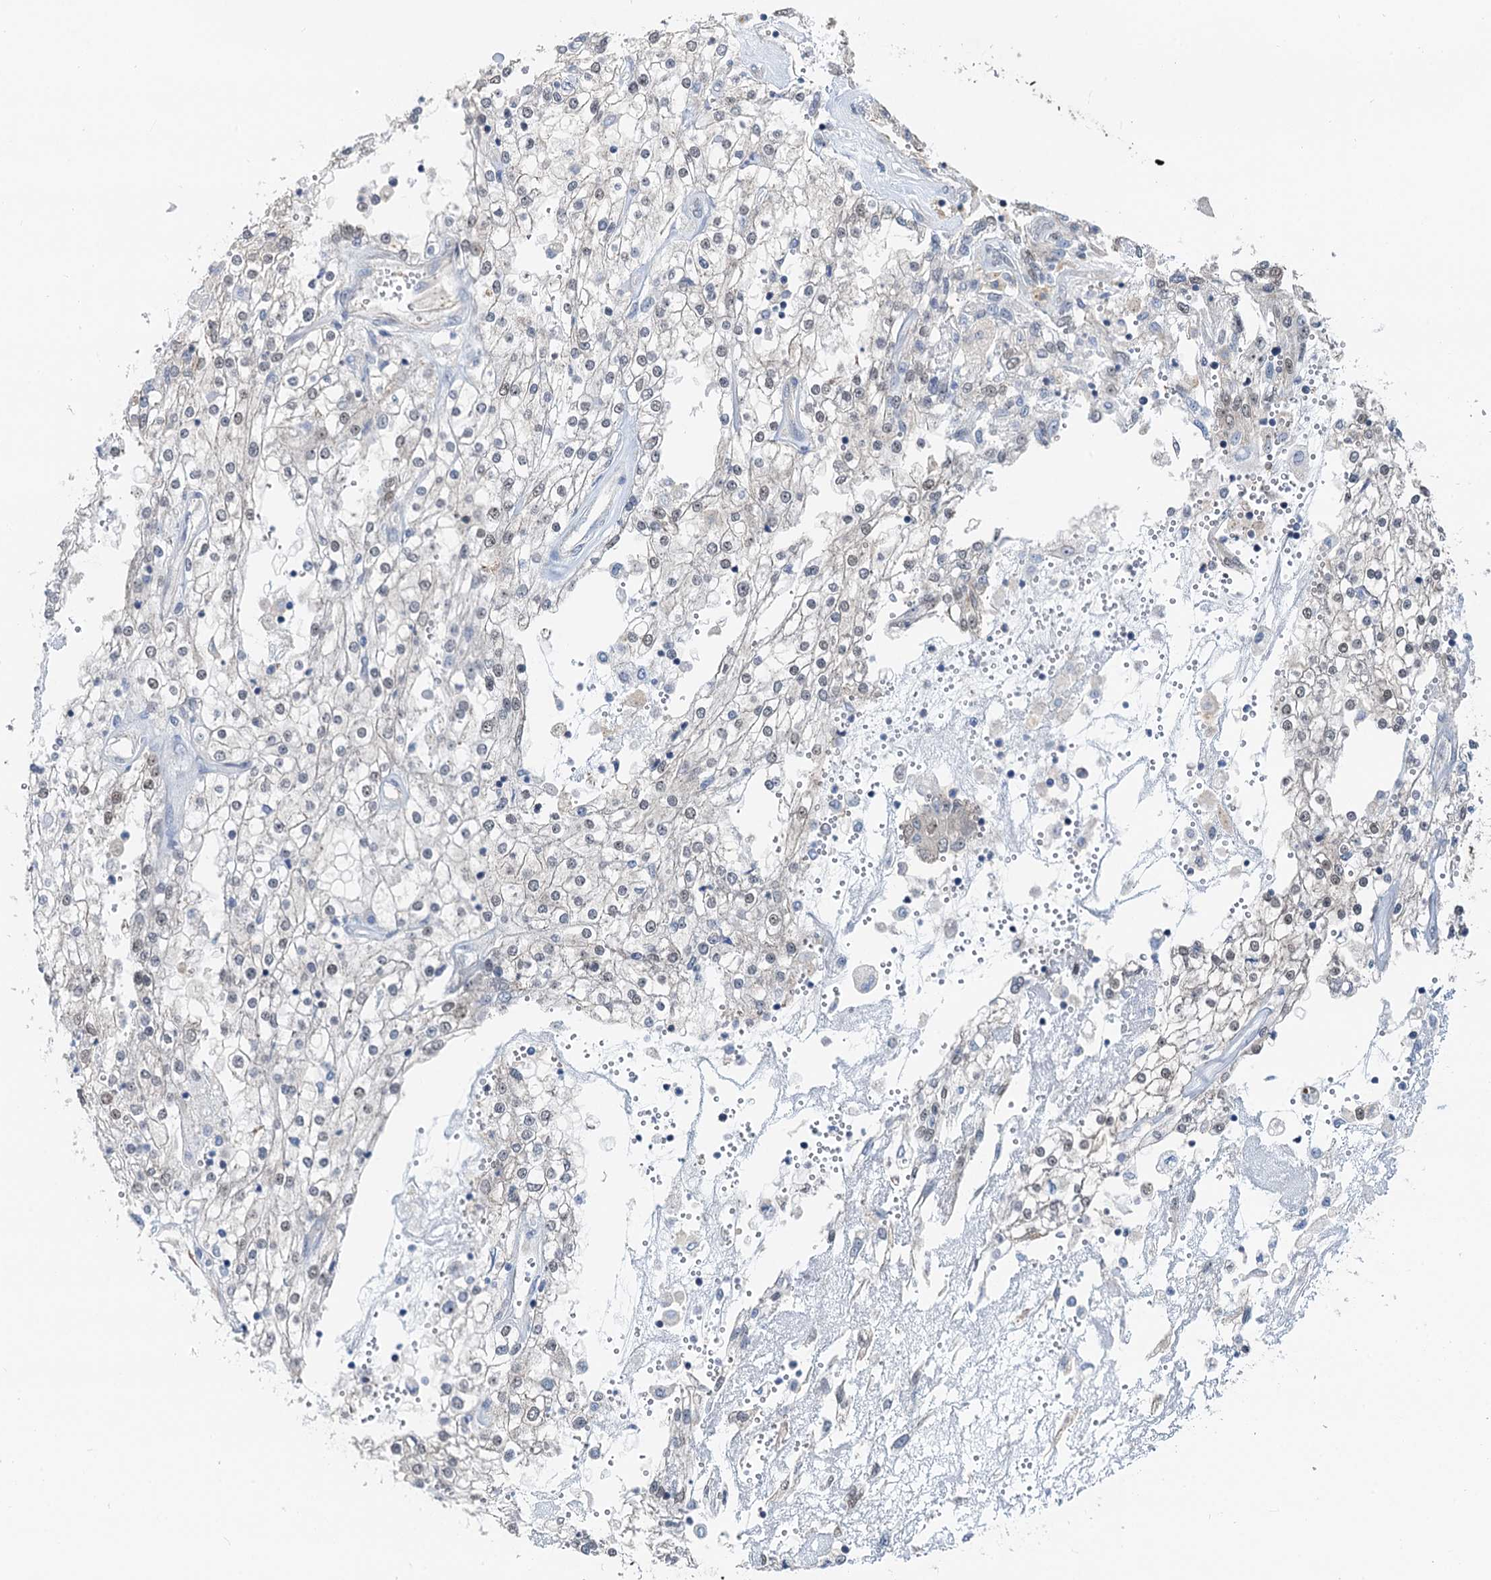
{"staining": {"intensity": "weak", "quantity": "<25%", "location": "nuclear"}, "tissue": "renal cancer", "cell_type": "Tumor cells", "image_type": "cancer", "snomed": [{"axis": "morphology", "description": "Adenocarcinoma, NOS"}, {"axis": "topography", "description": "Kidney"}], "caption": "DAB immunohistochemical staining of renal cancer (adenocarcinoma) demonstrates no significant staining in tumor cells. (DAB (3,3'-diaminobenzidine) immunohistochemistry (IHC), high magnification).", "gene": "CFDP1", "patient": {"sex": "female", "age": 52}}